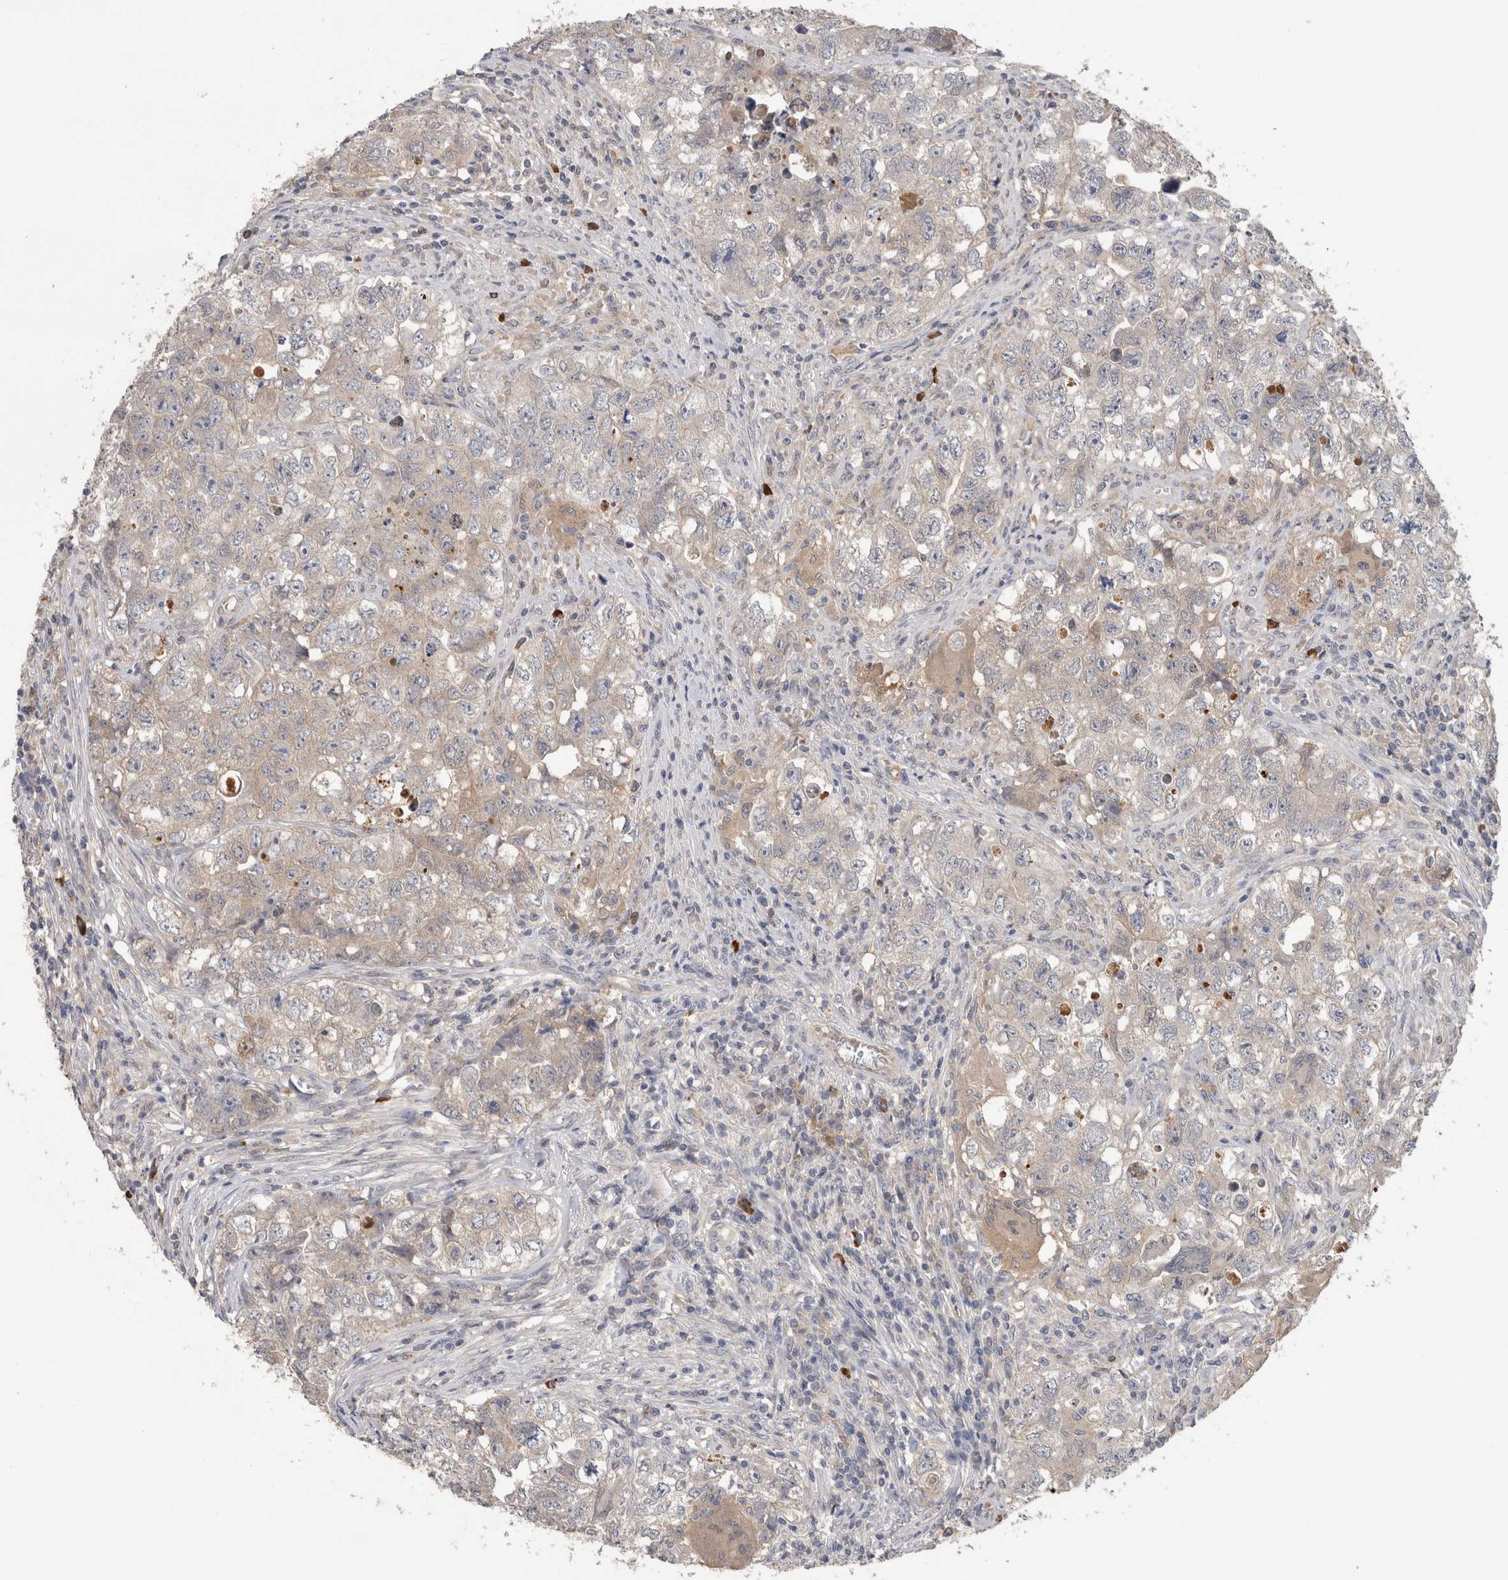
{"staining": {"intensity": "weak", "quantity": "<25%", "location": "cytoplasmic/membranous"}, "tissue": "testis cancer", "cell_type": "Tumor cells", "image_type": "cancer", "snomed": [{"axis": "morphology", "description": "Seminoma, NOS"}, {"axis": "morphology", "description": "Carcinoma, Embryonal, NOS"}, {"axis": "topography", "description": "Testis"}], "caption": "Tumor cells show no significant protein expression in testis seminoma.", "gene": "PPP3CC", "patient": {"sex": "male", "age": 43}}